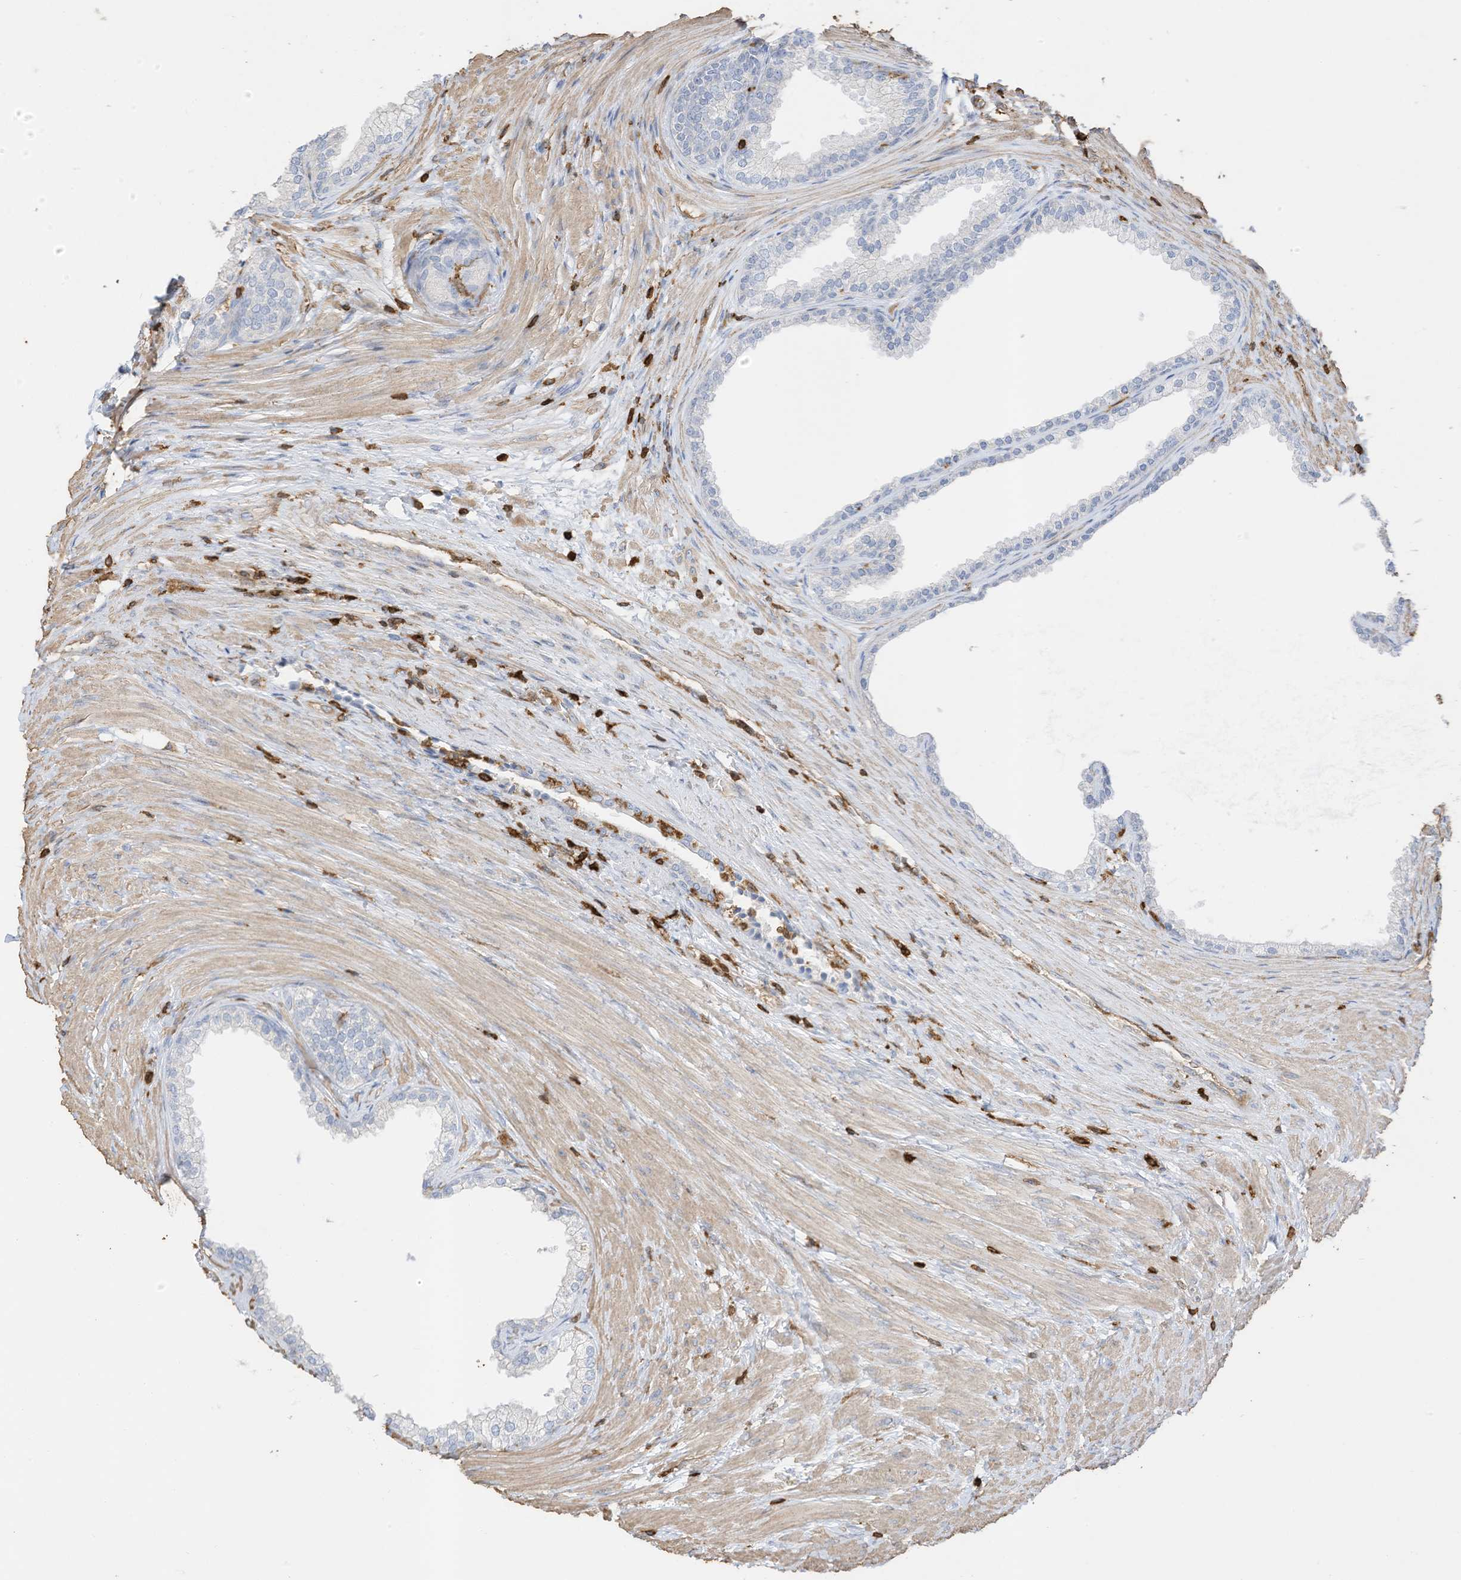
{"staining": {"intensity": "negative", "quantity": "none", "location": "none"}, "tissue": "prostate", "cell_type": "Glandular cells", "image_type": "normal", "snomed": [{"axis": "morphology", "description": "Normal tissue, NOS"}, {"axis": "topography", "description": "Prostate"}], "caption": "Immunohistochemistry photomicrograph of normal prostate: prostate stained with DAB (3,3'-diaminobenzidine) exhibits no significant protein staining in glandular cells.", "gene": "ARHGAP25", "patient": {"sex": "male", "age": 76}}